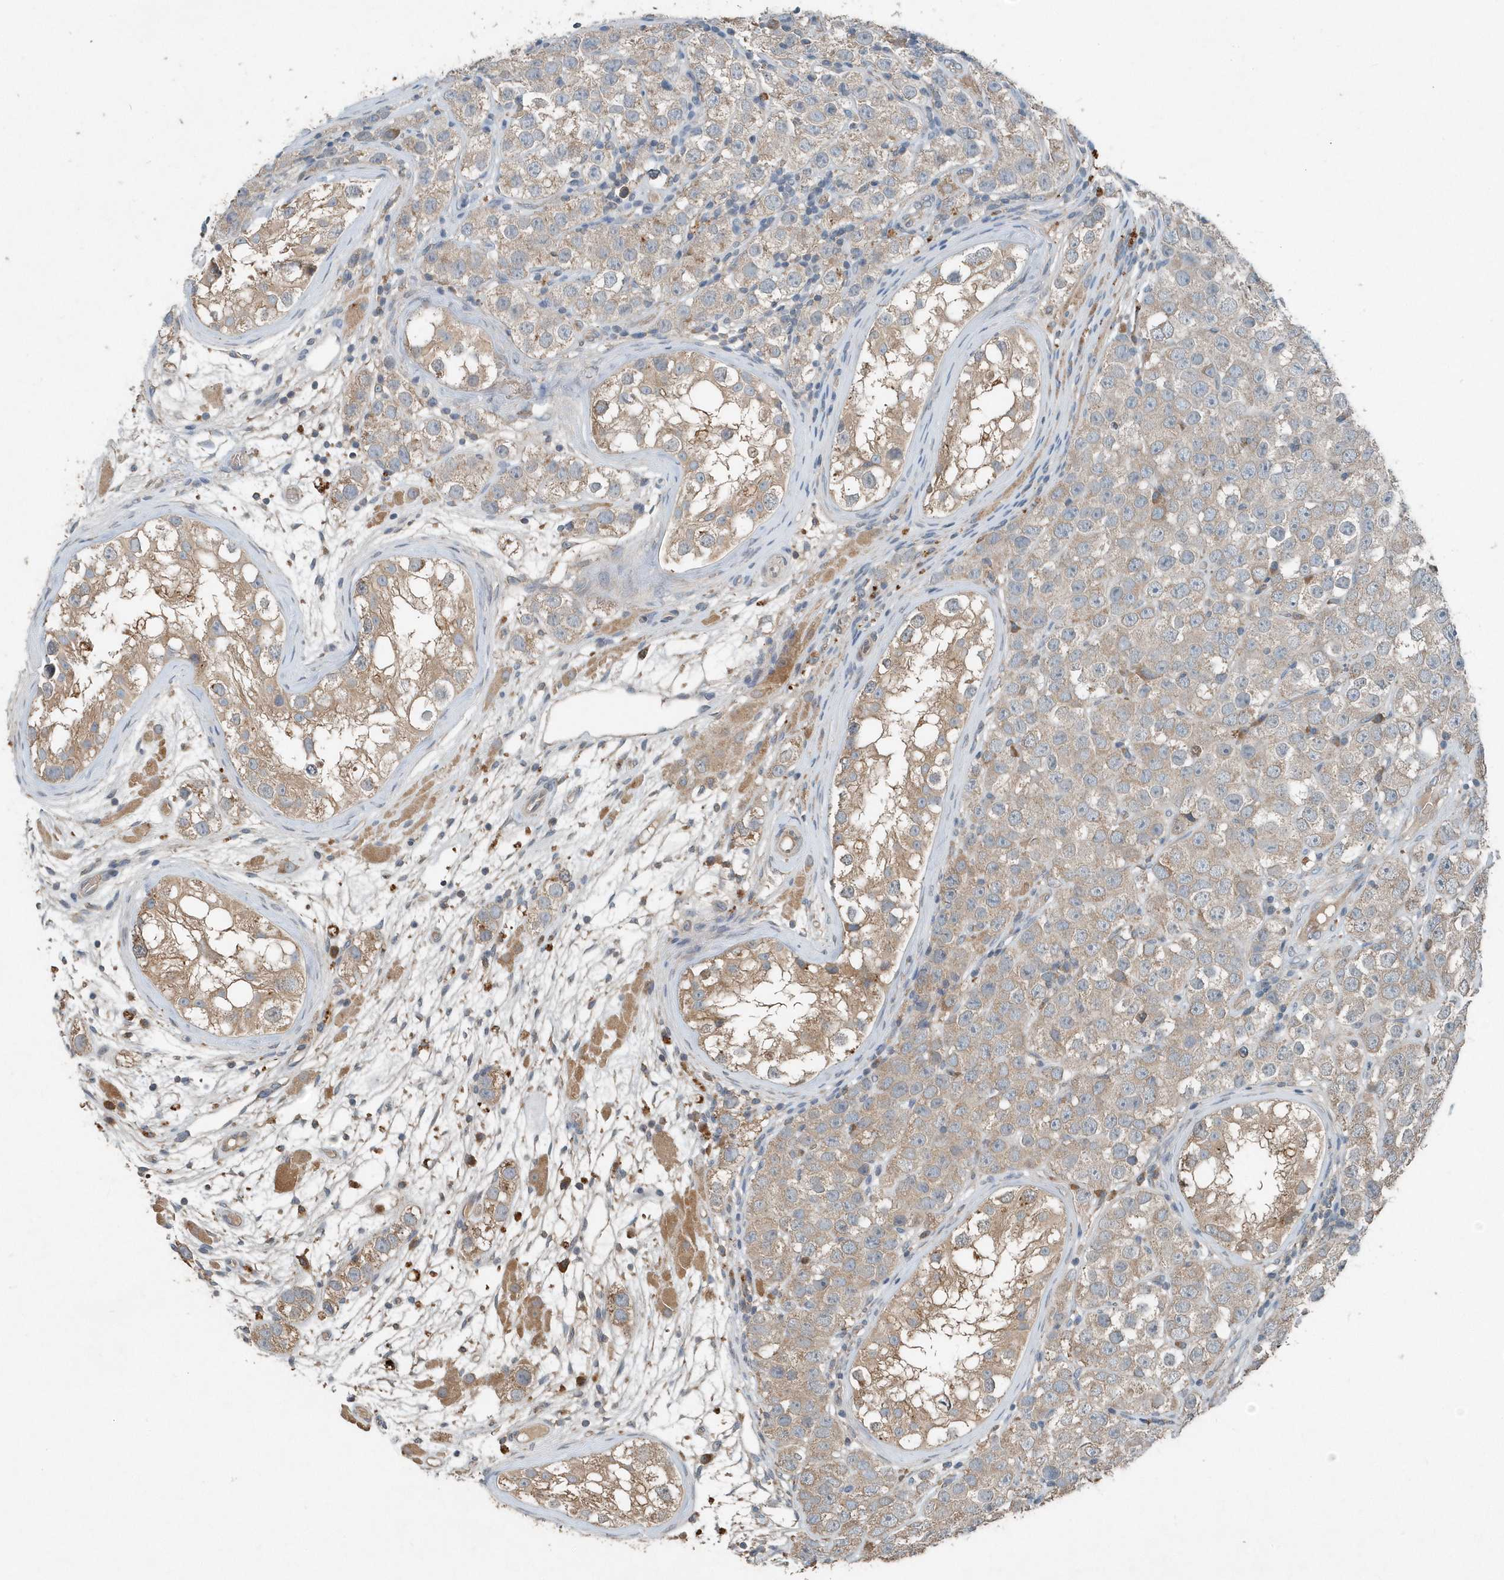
{"staining": {"intensity": "weak", "quantity": ">75%", "location": "cytoplasmic/membranous"}, "tissue": "testis cancer", "cell_type": "Tumor cells", "image_type": "cancer", "snomed": [{"axis": "morphology", "description": "Seminoma, NOS"}, {"axis": "topography", "description": "Testis"}], "caption": "A high-resolution histopathology image shows IHC staining of testis seminoma, which shows weak cytoplasmic/membranous staining in approximately >75% of tumor cells.", "gene": "SCFD2", "patient": {"sex": "male", "age": 28}}